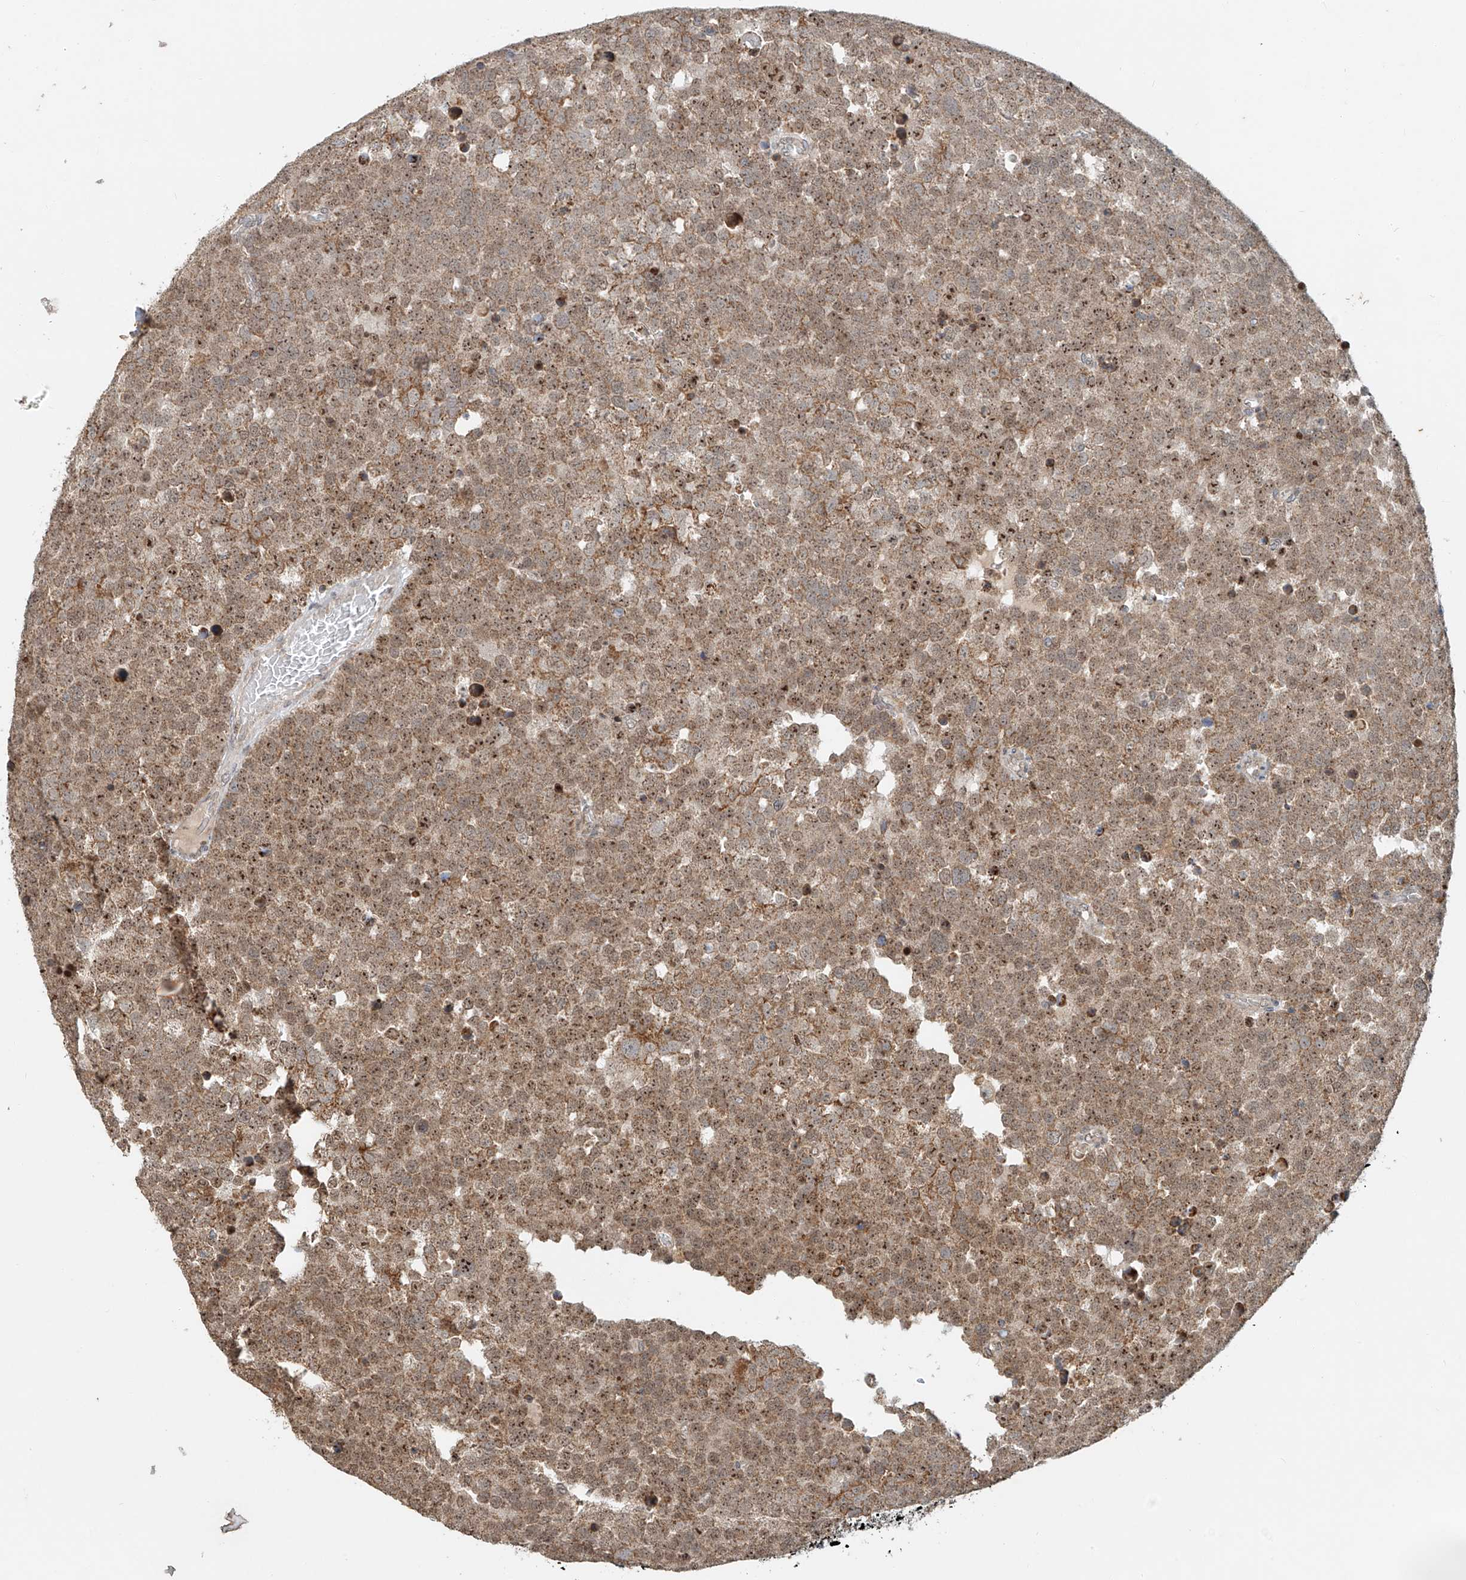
{"staining": {"intensity": "weak", "quantity": ">75%", "location": "cytoplasmic/membranous,nuclear"}, "tissue": "testis cancer", "cell_type": "Tumor cells", "image_type": "cancer", "snomed": [{"axis": "morphology", "description": "Seminoma, NOS"}, {"axis": "topography", "description": "Testis"}], "caption": "This is an image of immunohistochemistry (IHC) staining of seminoma (testis), which shows weak expression in the cytoplasmic/membranous and nuclear of tumor cells.", "gene": "SYTL3", "patient": {"sex": "male", "age": 71}}